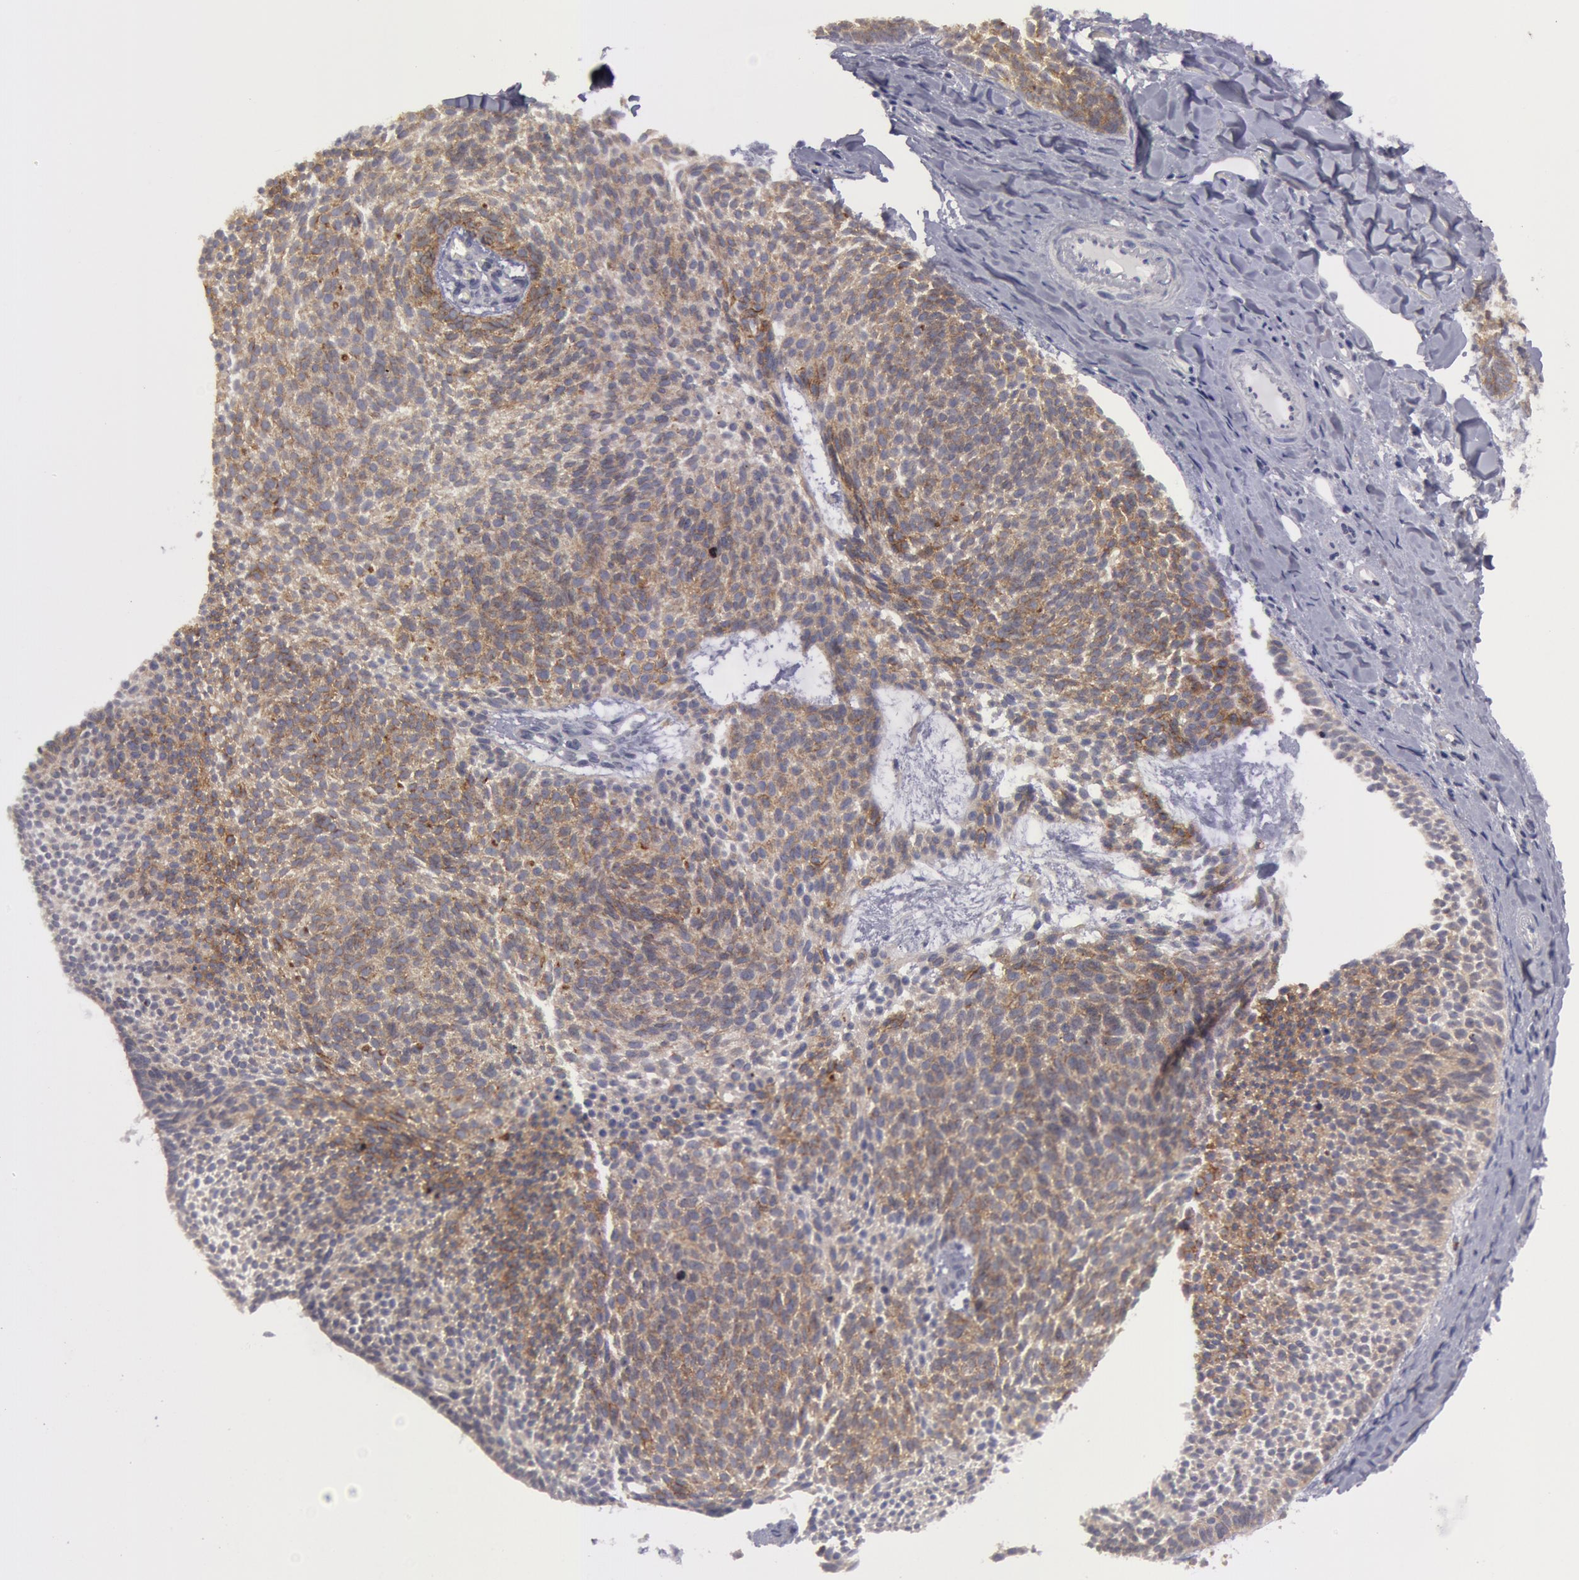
{"staining": {"intensity": "weak", "quantity": "25%-75%", "location": "cytoplasmic/membranous"}, "tissue": "skin cancer", "cell_type": "Tumor cells", "image_type": "cancer", "snomed": [{"axis": "morphology", "description": "Basal cell carcinoma"}, {"axis": "topography", "description": "Skin"}], "caption": "The immunohistochemical stain shows weak cytoplasmic/membranous expression in tumor cells of skin cancer tissue. The protein is stained brown, and the nuclei are stained in blue (DAB IHC with brightfield microscopy, high magnification).", "gene": "ERBB2", "patient": {"sex": "male", "age": 84}}